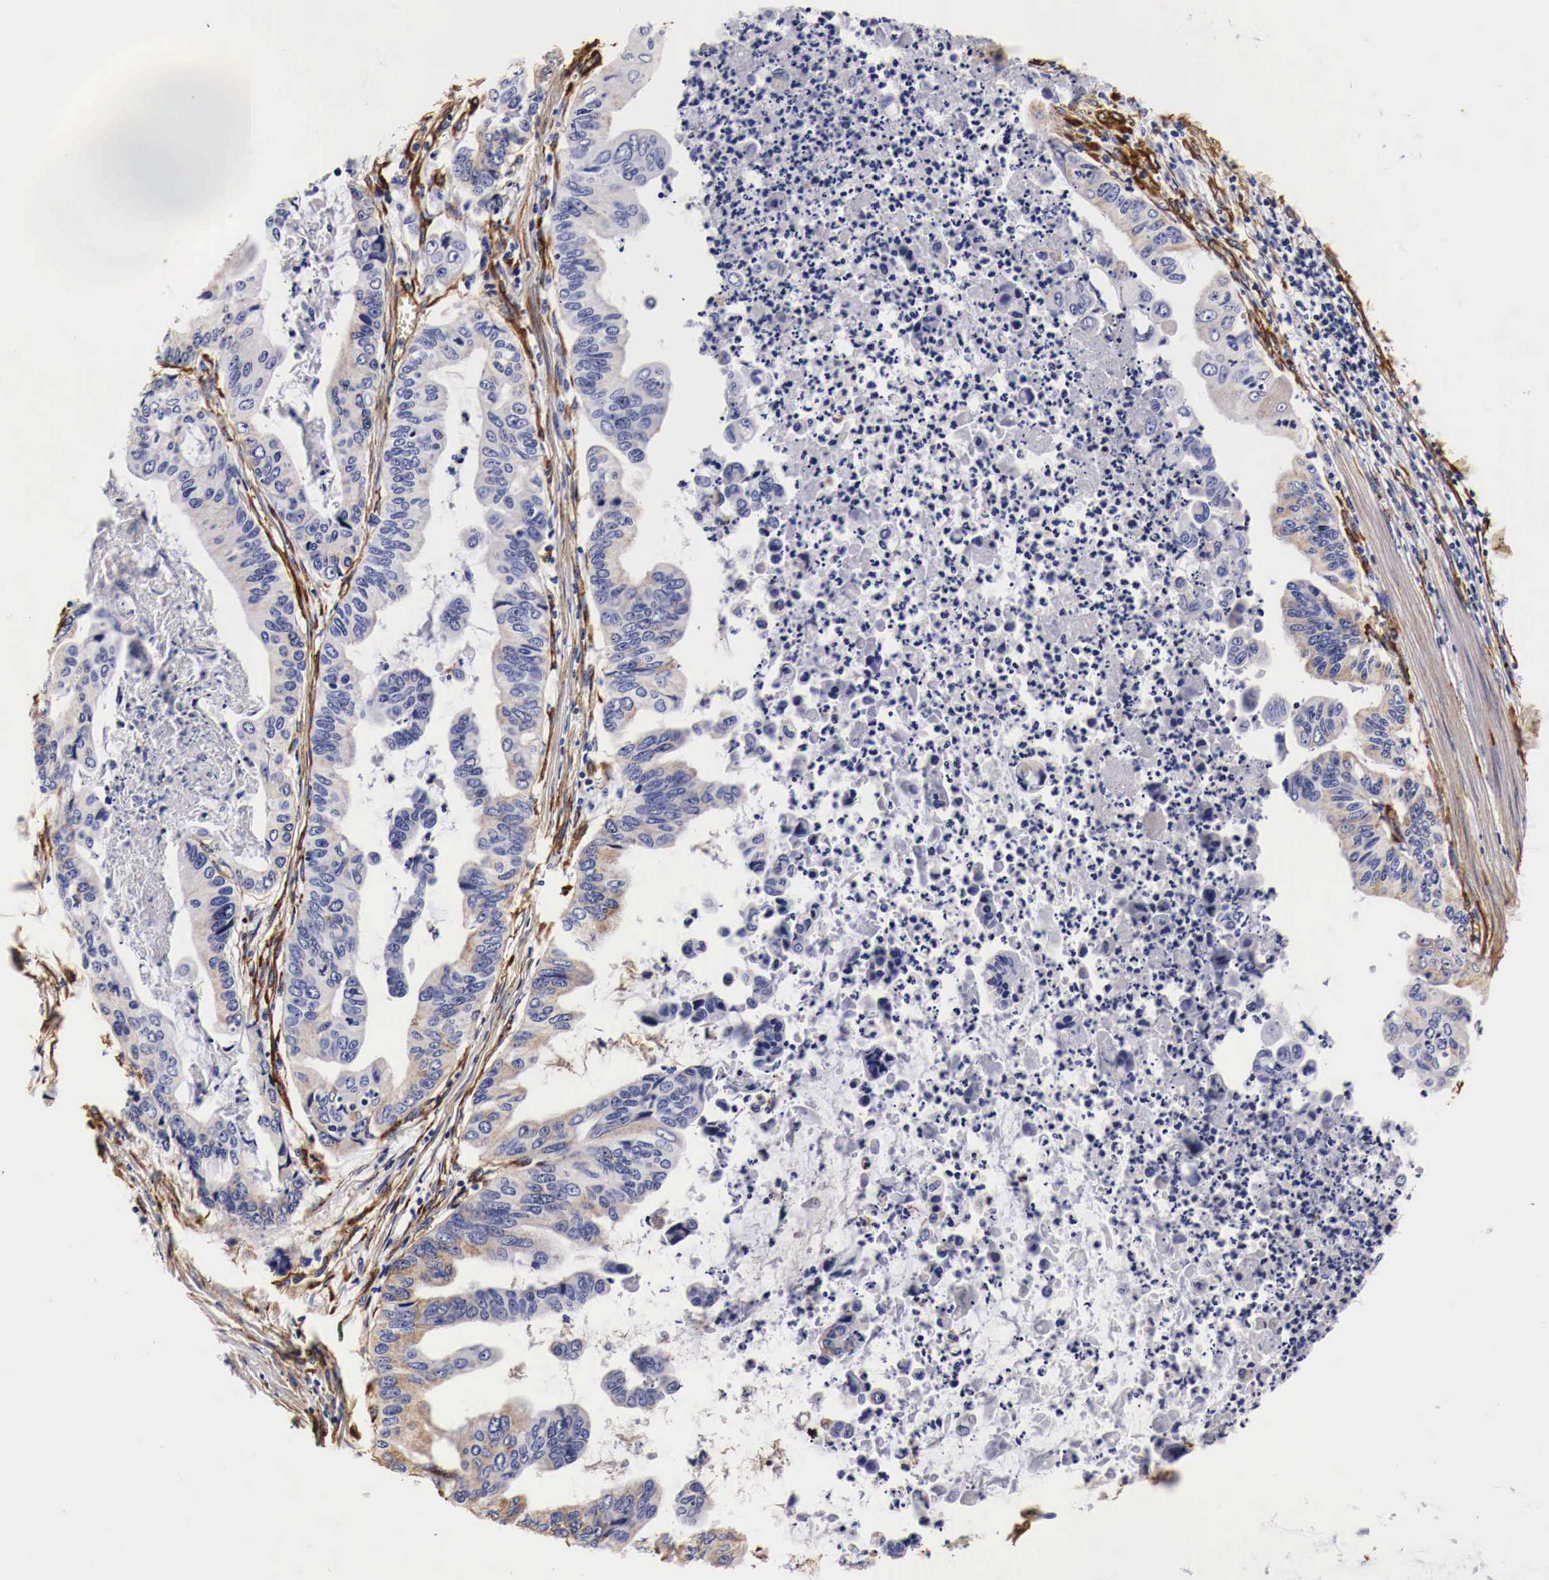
{"staining": {"intensity": "weak", "quantity": "<25%", "location": "cytoplasmic/membranous"}, "tissue": "stomach cancer", "cell_type": "Tumor cells", "image_type": "cancer", "snomed": [{"axis": "morphology", "description": "Adenocarcinoma, NOS"}, {"axis": "topography", "description": "Stomach, upper"}], "caption": "IHC histopathology image of human adenocarcinoma (stomach) stained for a protein (brown), which demonstrates no positivity in tumor cells.", "gene": "LAMB2", "patient": {"sex": "male", "age": 80}}